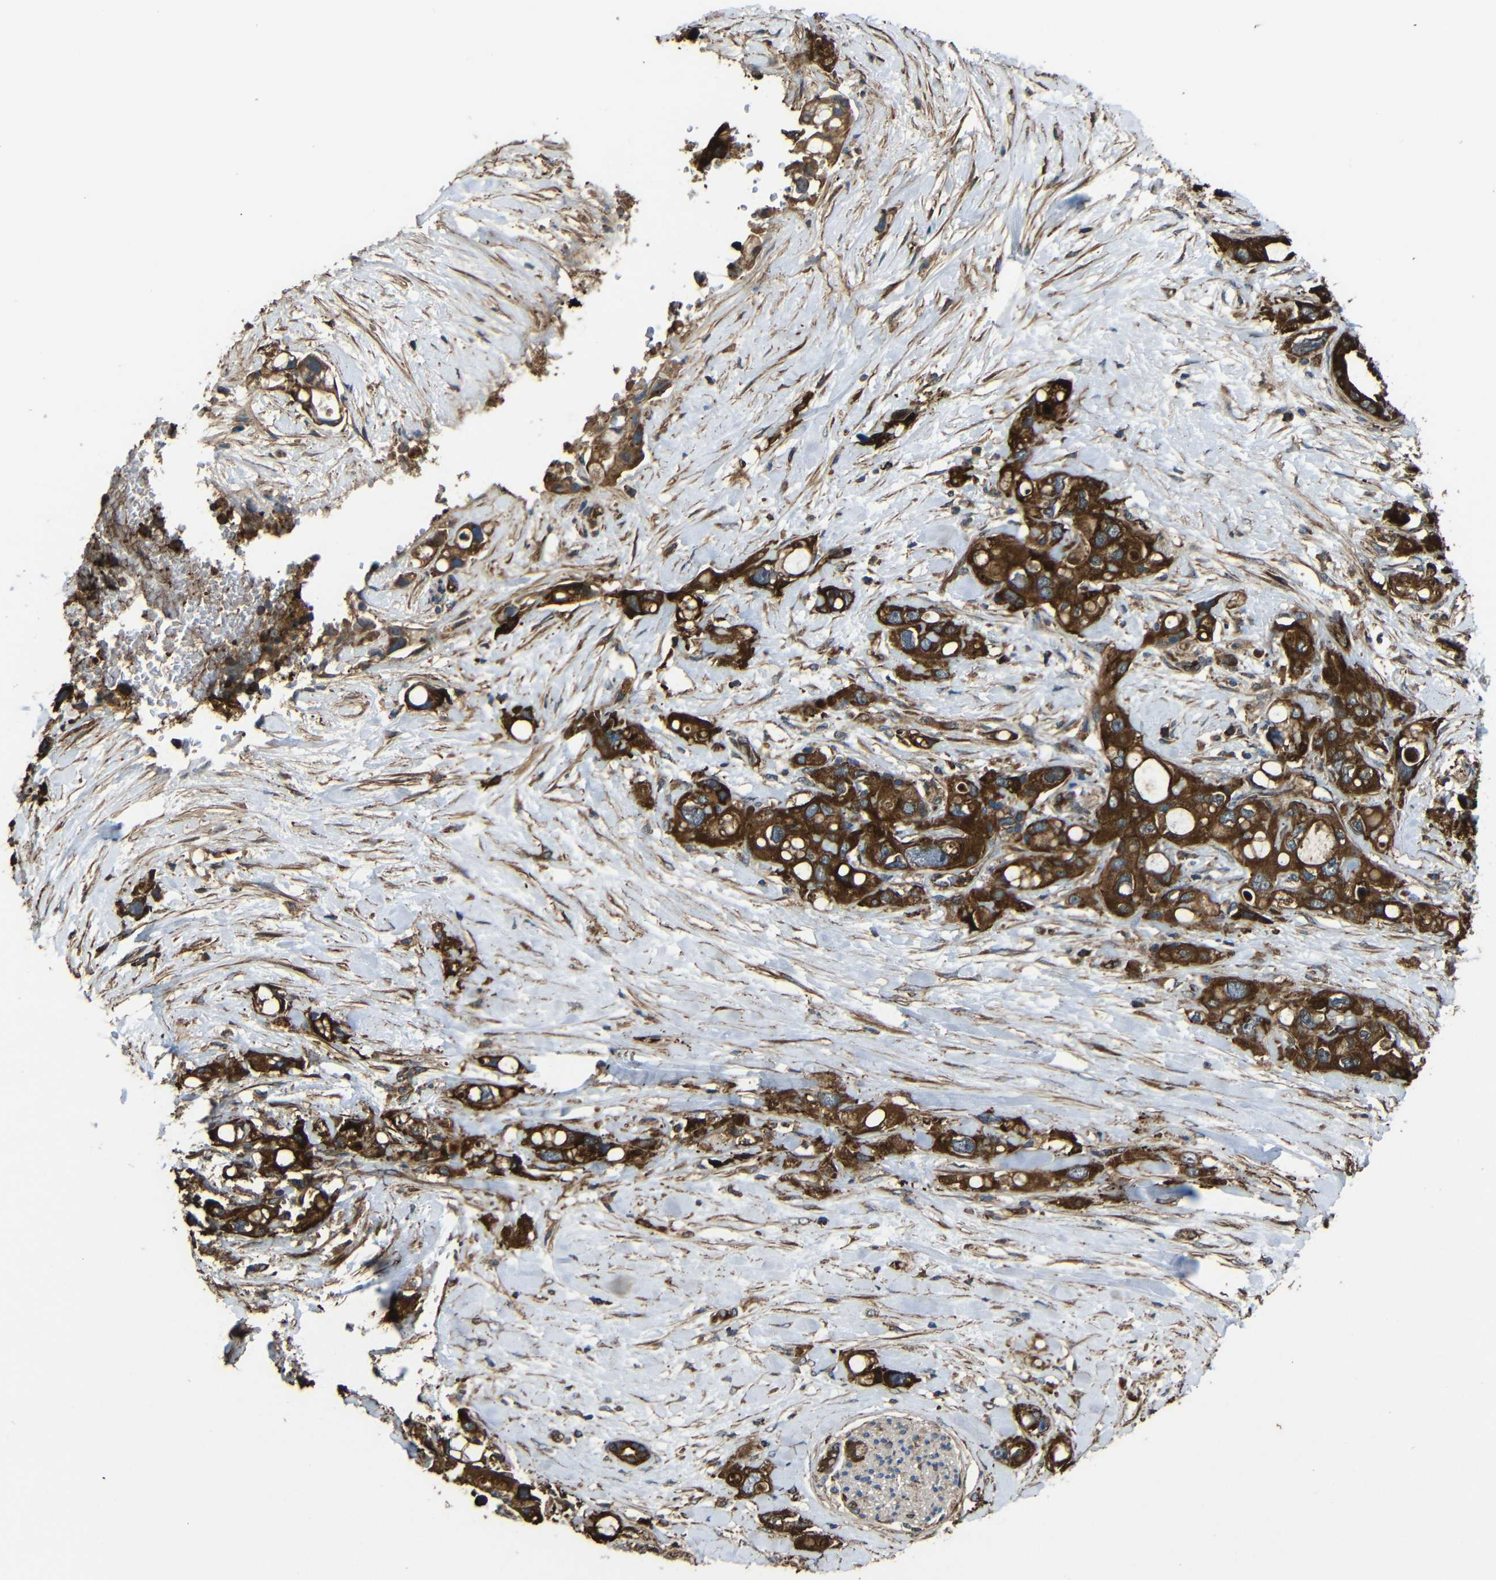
{"staining": {"intensity": "strong", "quantity": ">75%", "location": "cytoplasmic/membranous"}, "tissue": "pancreatic cancer", "cell_type": "Tumor cells", "image_type": "cancer", "snomed": [{"axis": "morphology", "description": "Adenocarcinoma, NOS"}, {"axis": "topography", "description": "Pancreas"}], "caption": "Strong cytoplasmic/membranous positivity is identified in approximately >75% of tumor cells in pancreatic cancer. Nuclei are stained in blue.", "gene": "PTCH1", "patient": {"sex": "female", "age": 56}}